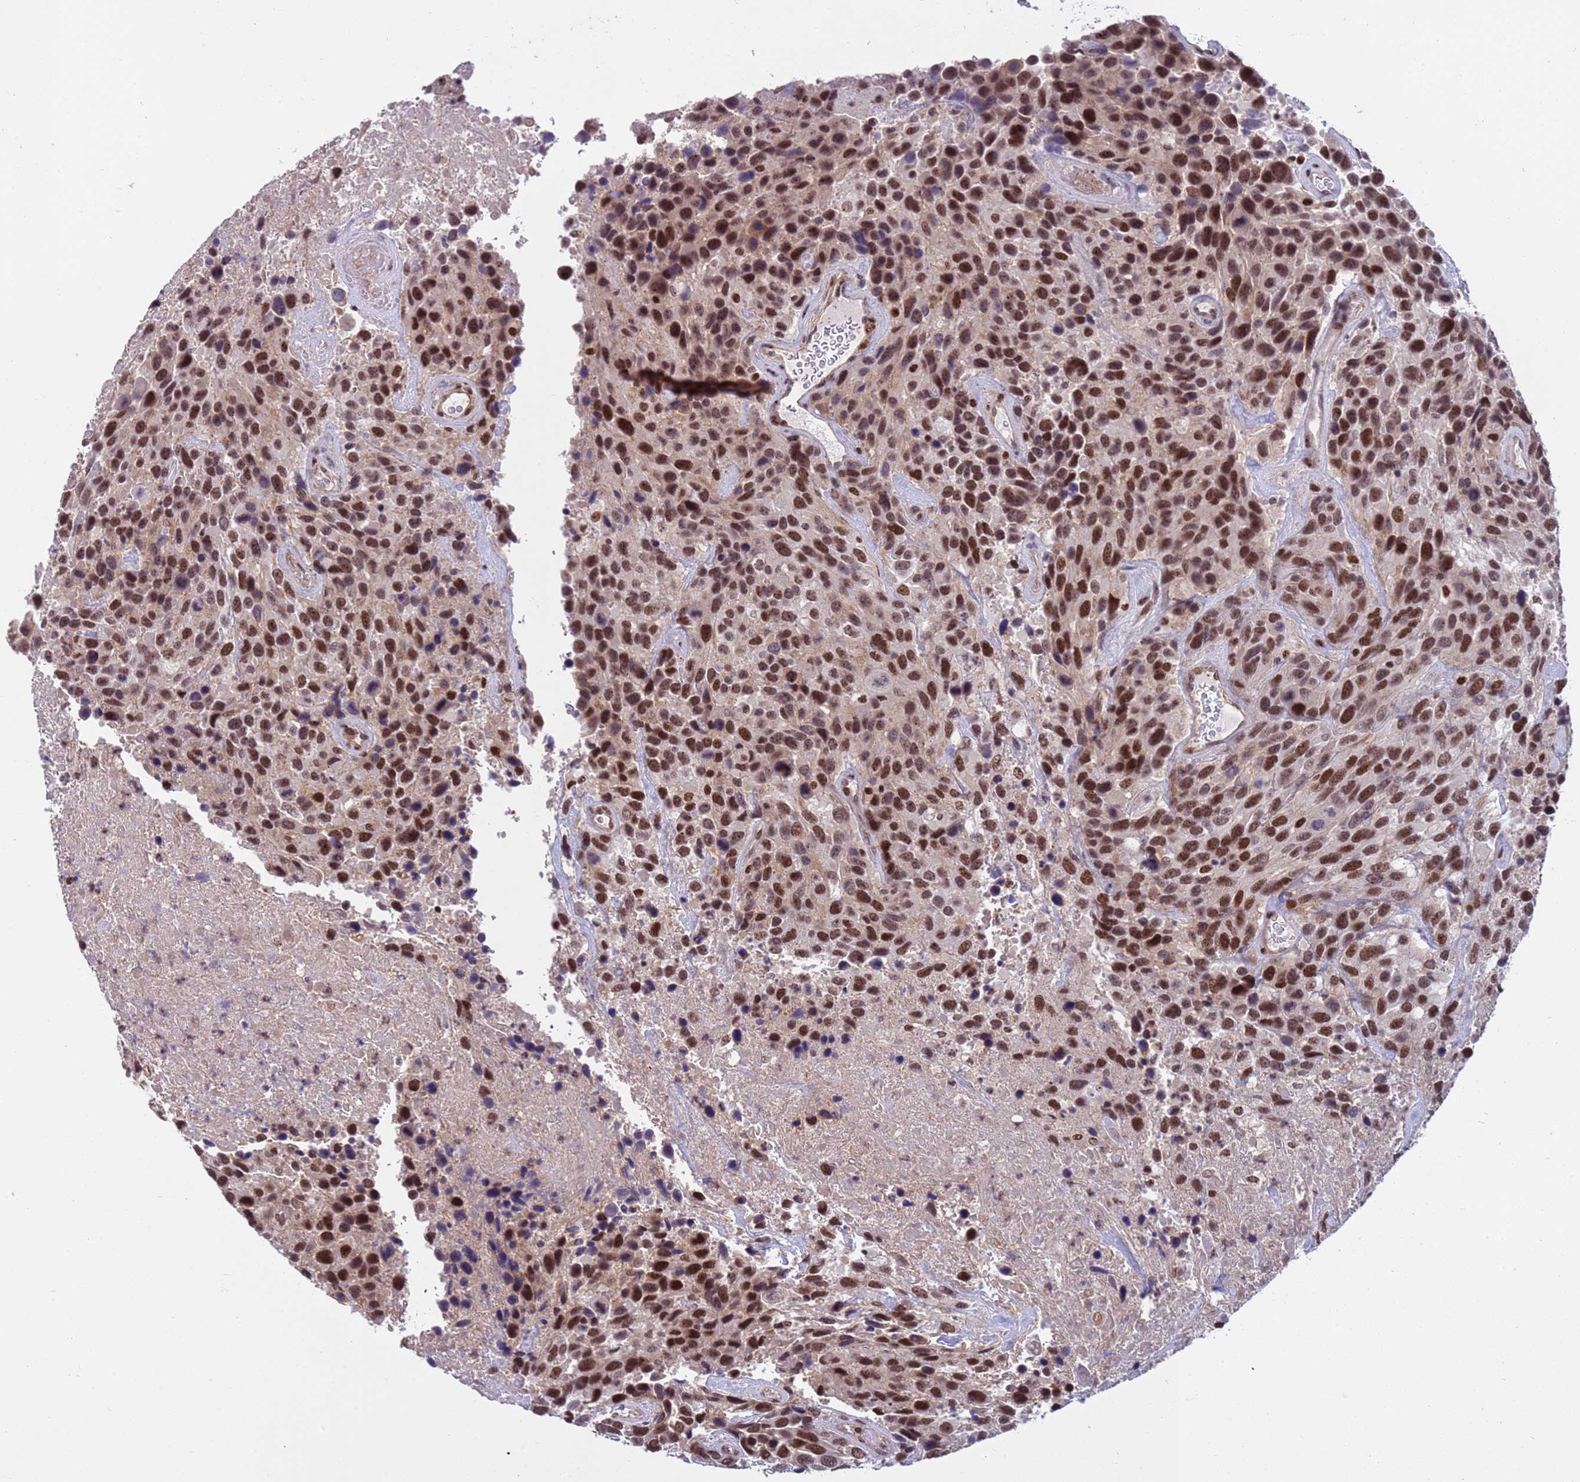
{"staining": {"intensity": "strong", "quantity": ">75%", "location": "nuclear"}, "tissue": "urothelial cancer", "cell_type": "Tumor cells", "image_type": "cancer", "snomed": [{"axis": "morphology", "description": "Urothelial carcinoma, High grade"}, {"axis": "topography", "description": "Urinary bladder"}], "caption": "About >75% of tumor cells in human urothelial carcinoma (high-grade) reveal strong nuclear protein expression as visualized by brown immunohistochemical staining.", "gene": "NSL1", "patient": {"sex": "female", "age": 70}}